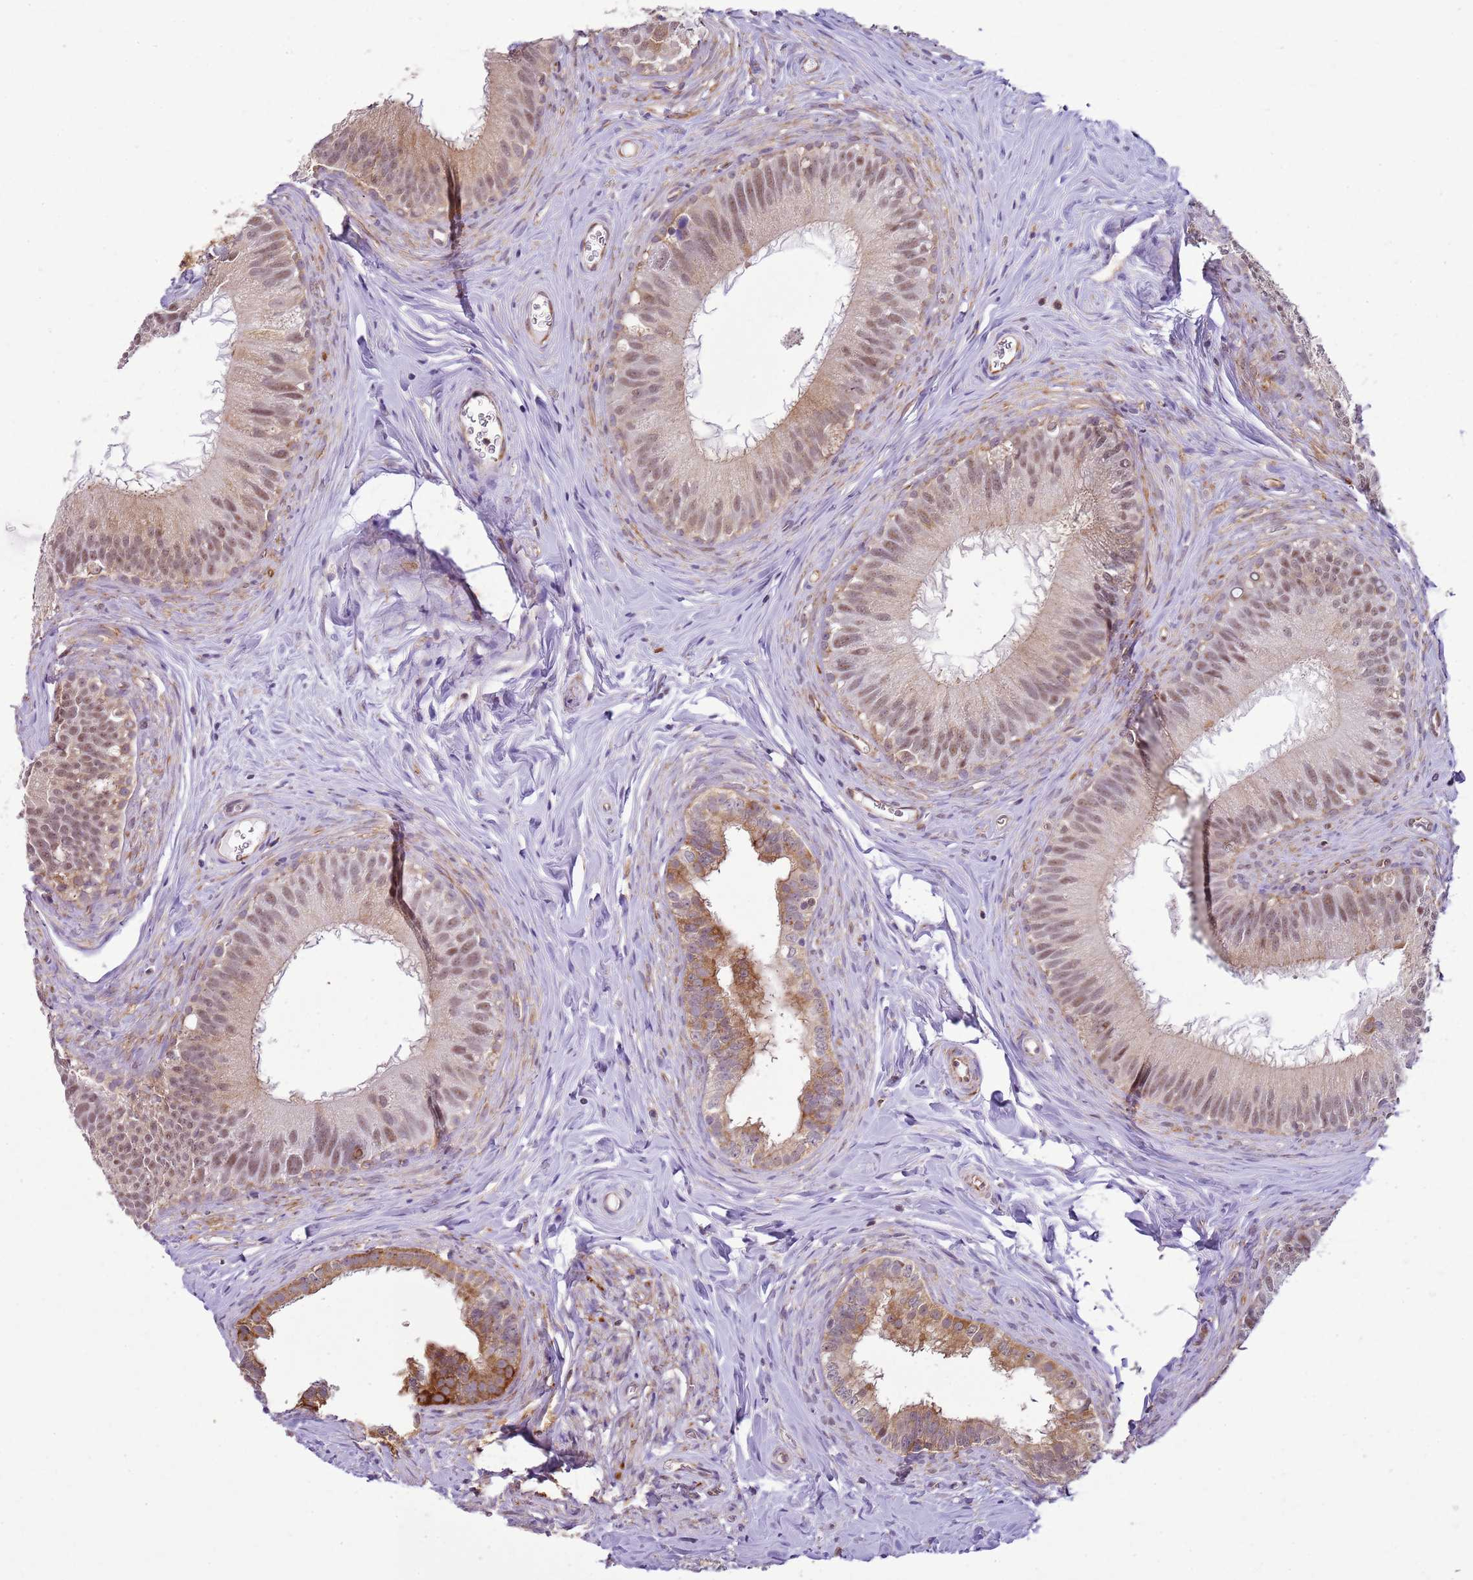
{"staining": {"intensity": "moderate", "quantity": "25%-75%", "location": "cytoplasmic/membranous,nuclear"}, "tissue": "epididymis", "cell_type": "Glandular cells", "image_type": "normal", "snomed": [{"axis": "morphology", "description": "Normal tissue, NOS"}, {"axis": "topography", "description": "Epididymis"}], "caption": "Brown immunohistochemical staining in normal human epididymis reveals moderate cytoplasmic/membranous,nuclear staining in about 25%-75% of glandular cells. Nuclei are stained in blue.", "gene": "GABRE", "patient": {"sex": "male", "age": 38}}